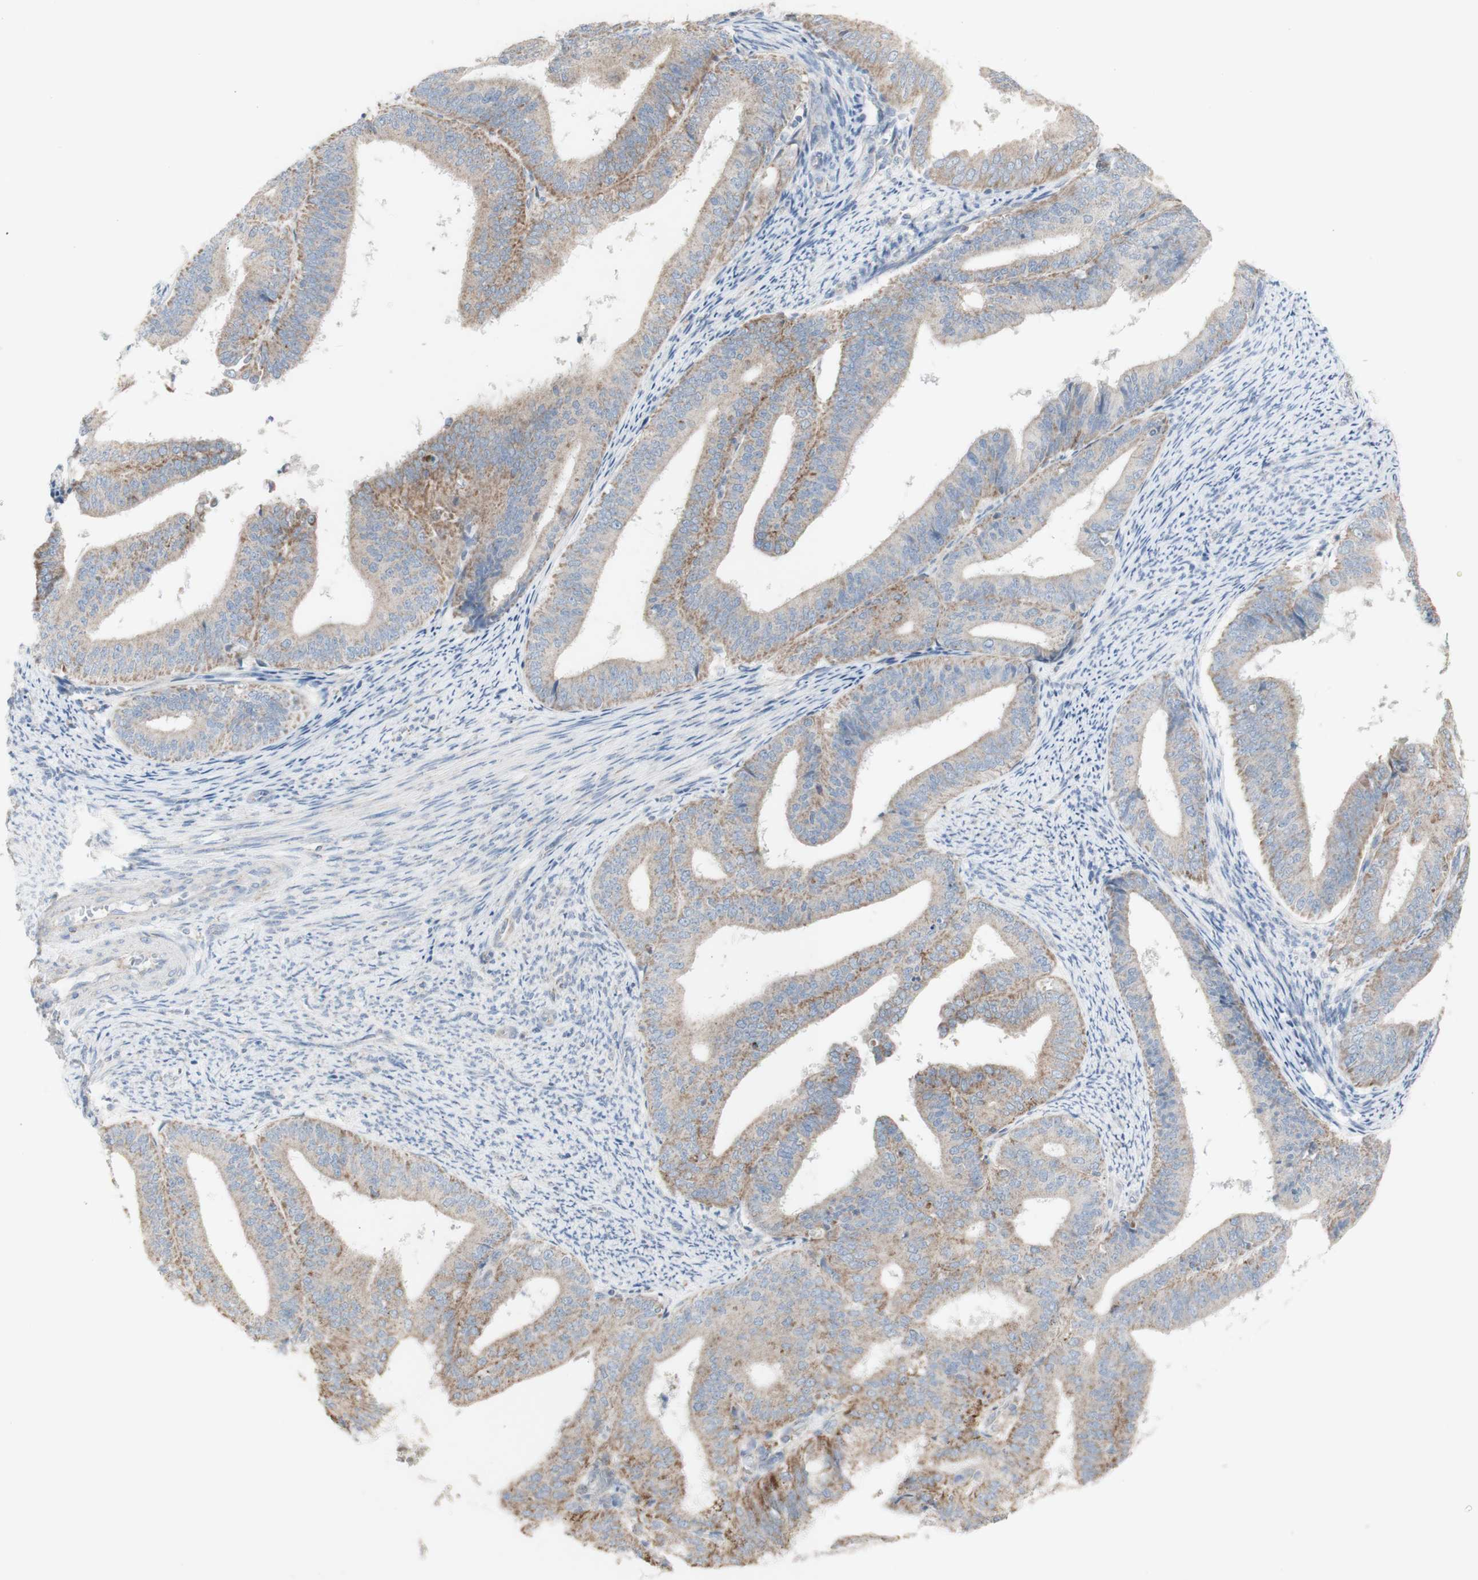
{"staining": {"intensity": "weak", "quantity": "25%-75%", "location": "cytoplasmic/membranous"}, "tissue": "endometrial cancer", "cell_type": "Tumor cells", "image_type": "cancer", "snomed": [{"axis": "morphology", "description": "Adenocarcinoma, NOS"}, {"axis": "topography", "description": "Endometrium"}], "caption": "IHC (DAB) staining of endometrial adenocarcinoma demonstrates weak cytoplasmic/membranous protein staining in about 25%-75% of tumor cells. Immunohistochemistry stains the protein in brown and the nuclei are stained blue.", "gene": "CNTNAP1", "patient": {"sex": "female", "age": 63}}